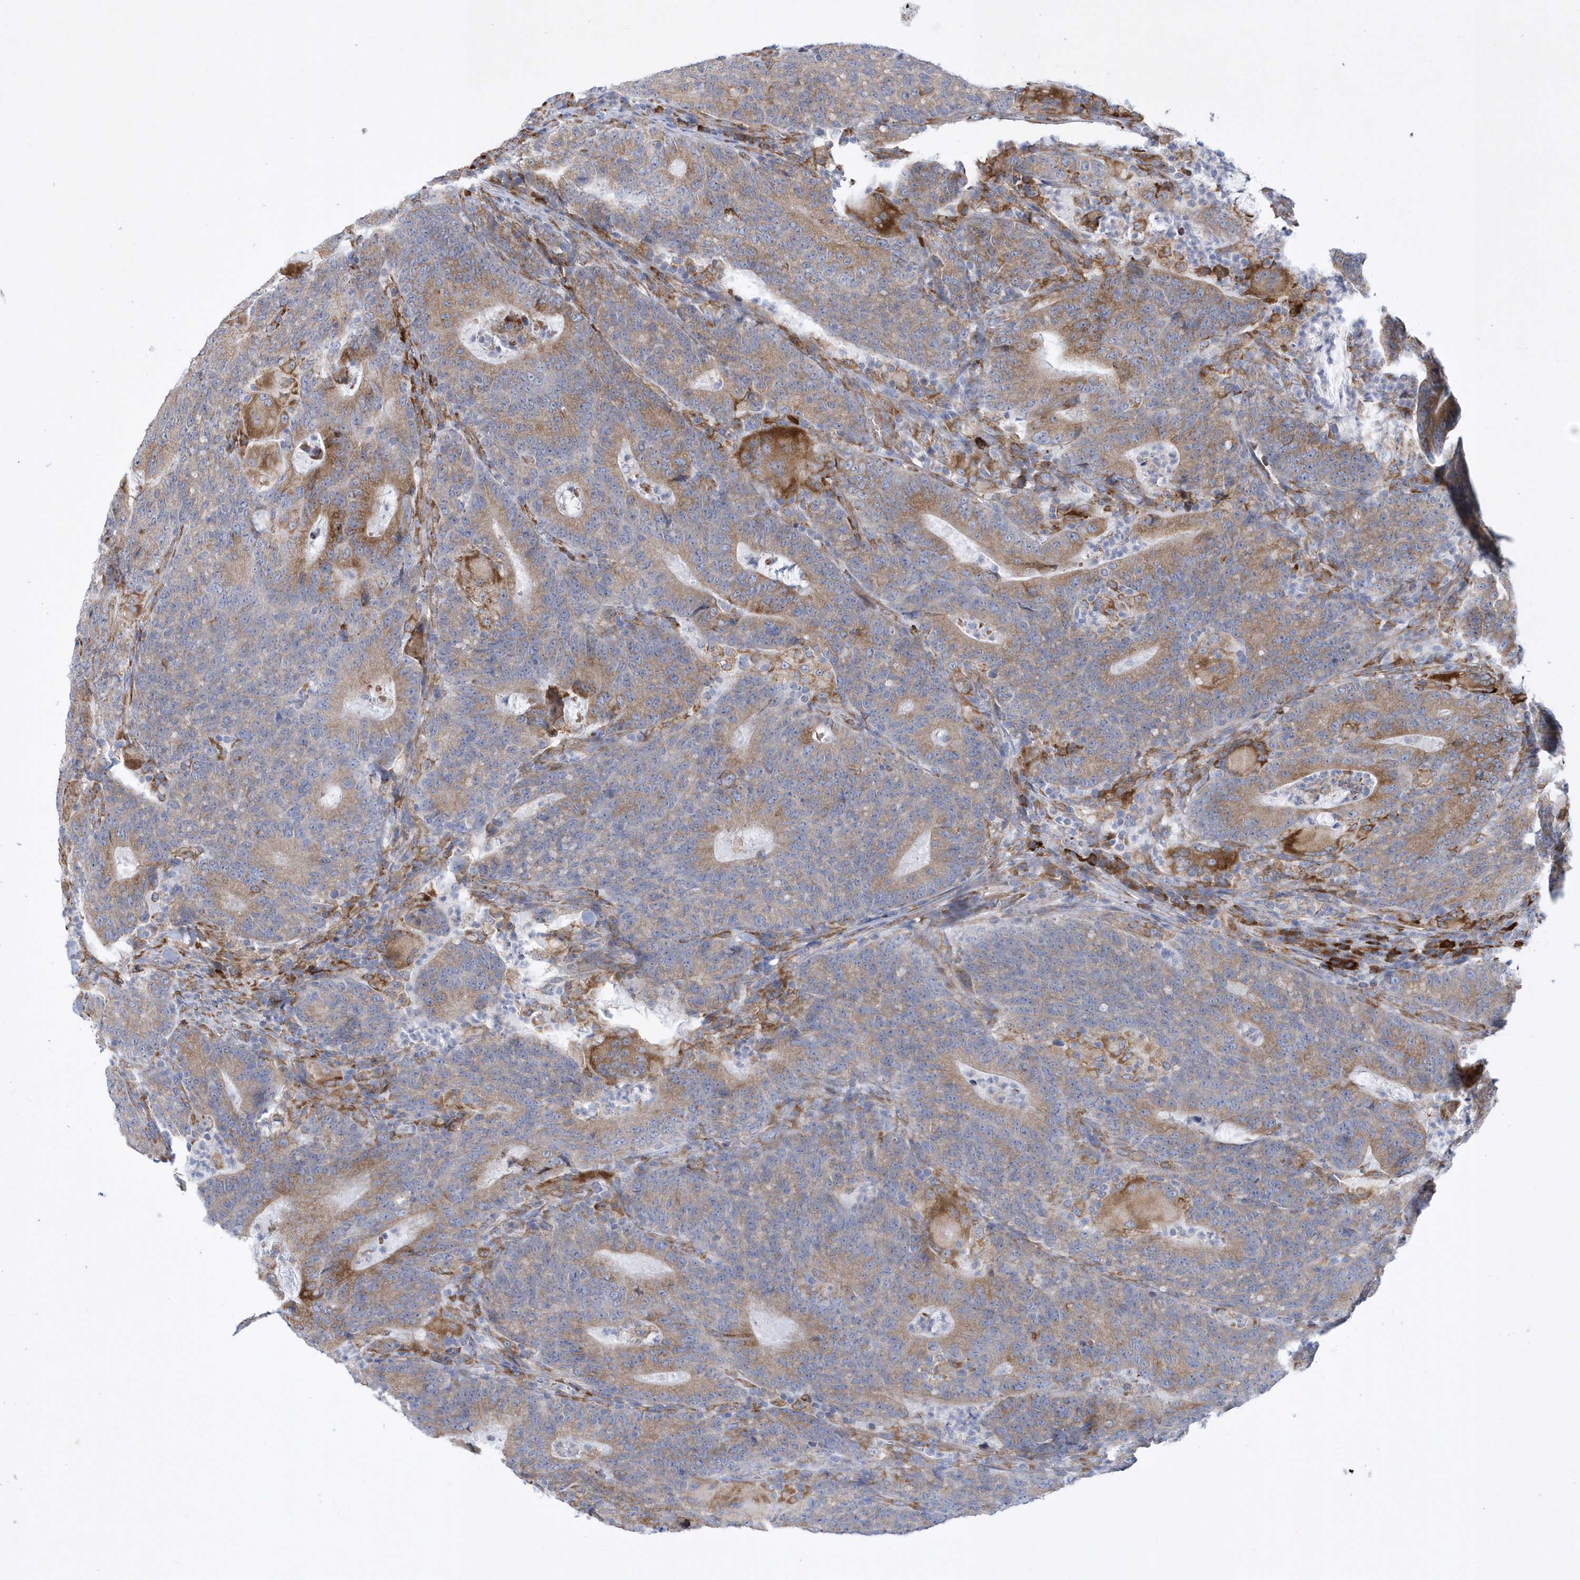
{"staining": {"intensity": "moderate", "quantity": ">75%", "location": "cytoplasmic/membranous"}, "tissue": "colorectal cancer", "cell_type": "Tumor cells", "image_type": "cancer", "snomed": [{"axis": "morphology", "description": "Normal tissue, NOS"}, {"axis": "morphology", "description": "Adenocarcinoma, NOS"}, {"axis": "topography", "description": "Colon"}], "caption": "Immunohistochemical staining of human adenocarcinoma (colorectal) reveals moderate cytoplasmic/membranous protein positivity in approximately >75% of tumor cells.", "gene": "MED31", "patient": {"sex": "female", "age": 75}}